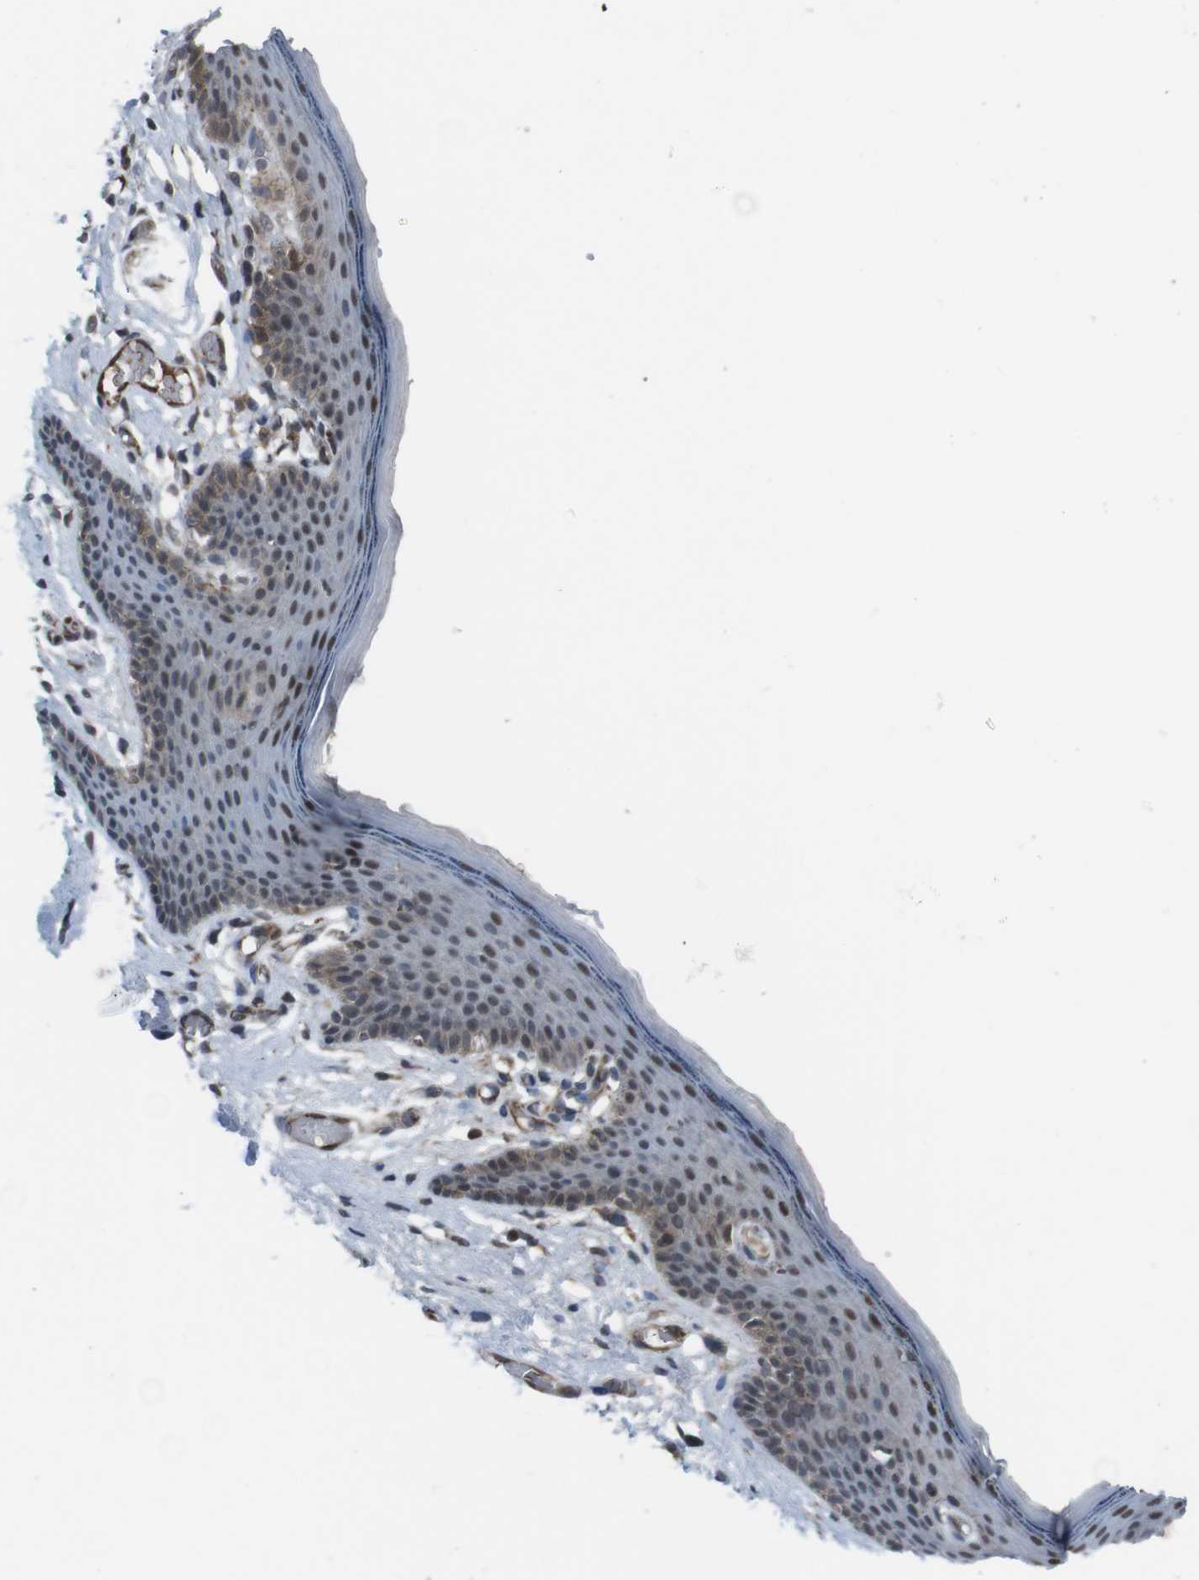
{"staining": {"intensity": "moderate", "quantity": ">75%", "location": "cytoplasmic/membranous,nuclear"}, "tissue": "skin", "cell_type": "Epidermal cells", "image_type": "normal", "snomed": [{"axis": "morphology", "description": "Normal tissue, NOS"}, {"axis": "topography", "description": "Vulva"}], "caption": "IHC of benign skin shows medium levels of moderate cytoplasmic/membranous,nuclear expression in approximately >75% of epidermal cells.", "gene": "SS18L1", "patient": {"sex": "female", "age": 54}}